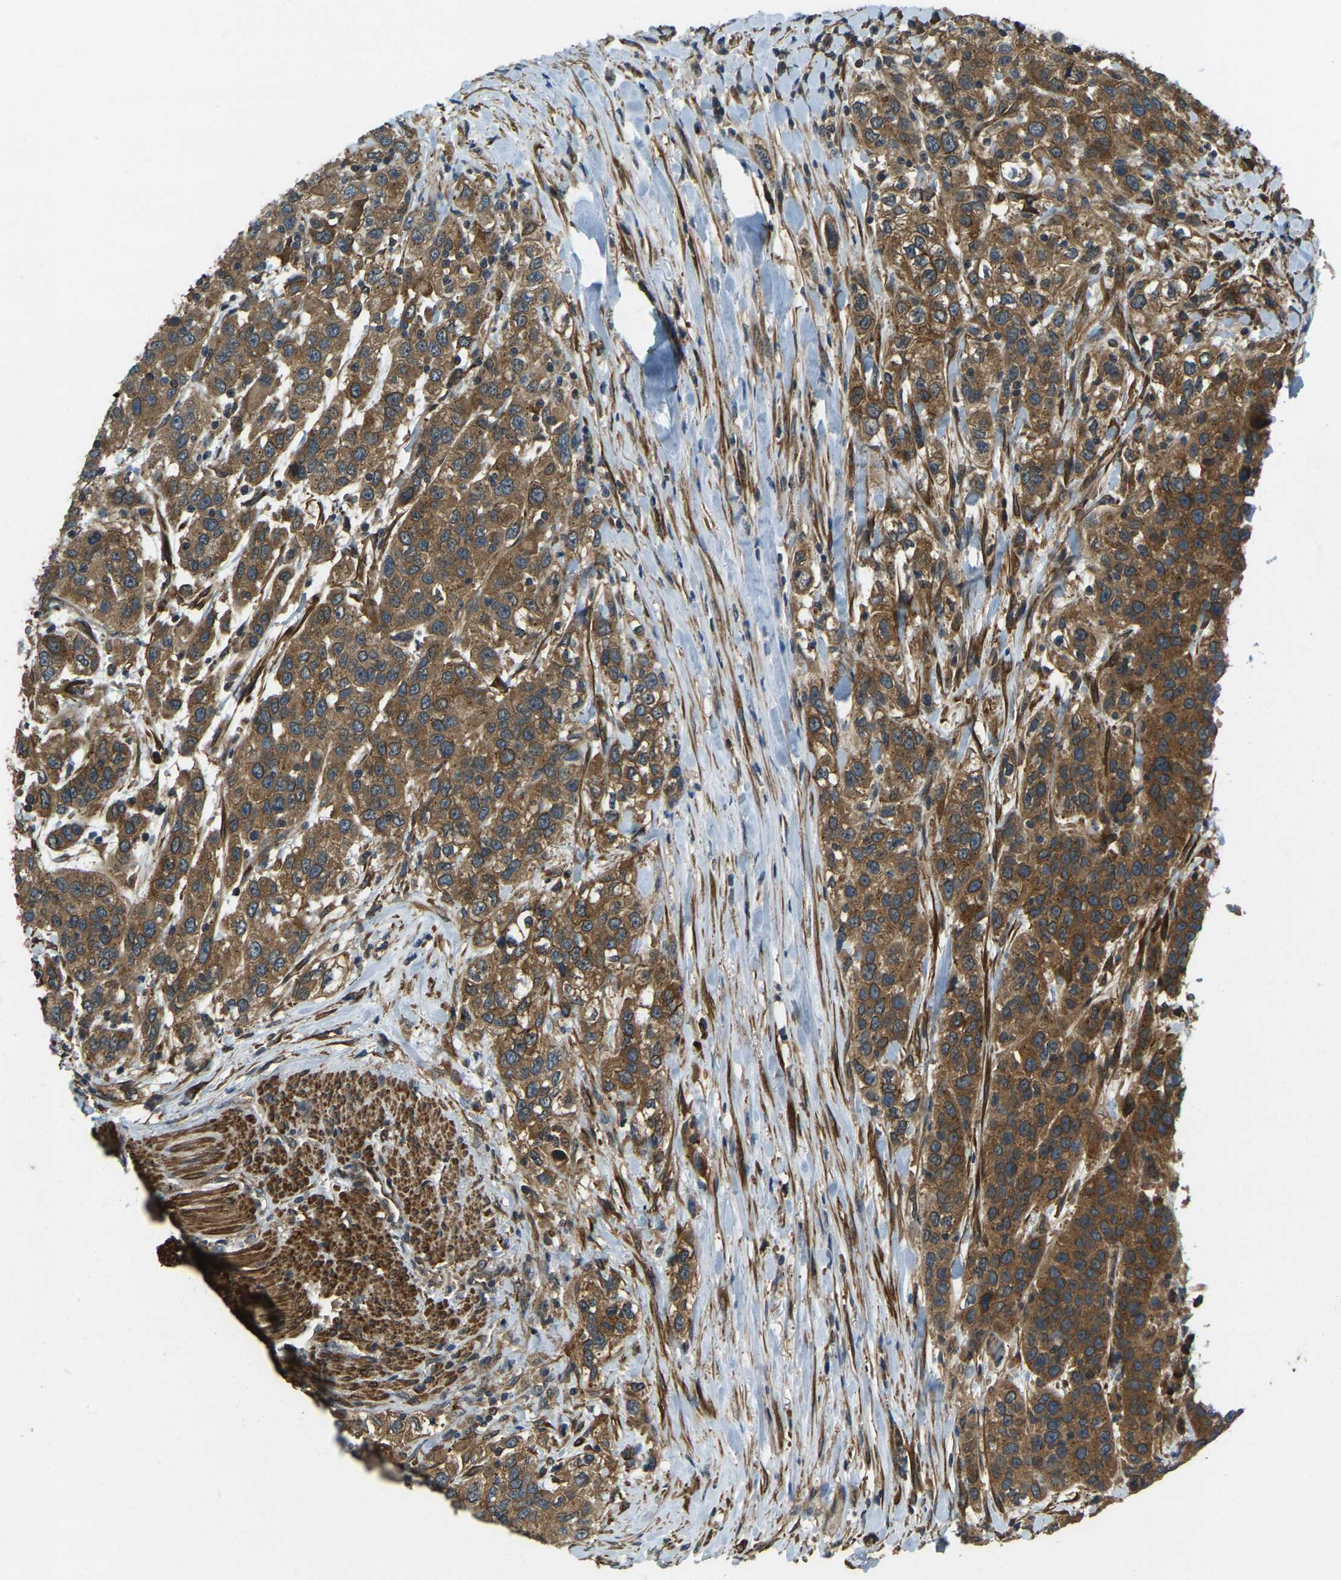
{"staining": {"intensity": "strong", "quantity": ">75%", "location": "cytoplasmic/membranous"}, "tissue": "urothelial cancer", "cell_type": "Tumor cells", "image_type": "cancer", "snomed": [{"axis": "morphology", "description": "Urothelial carcinoma, High grade"}, {"axis": "topography", "description": "Urinary bladder"}], "caption": "A micrograph of human urothelial cancer stained for a protein reveals strong cytoplasmic/membranous brown staining in tumor cells. The staining is performed using DAB brown chromogen to label protein expression. The nuclei are counter-stained blue using hematoxylin.", "gene": "ERGIC1", "patient": {"sex": "female", "age": 80}}